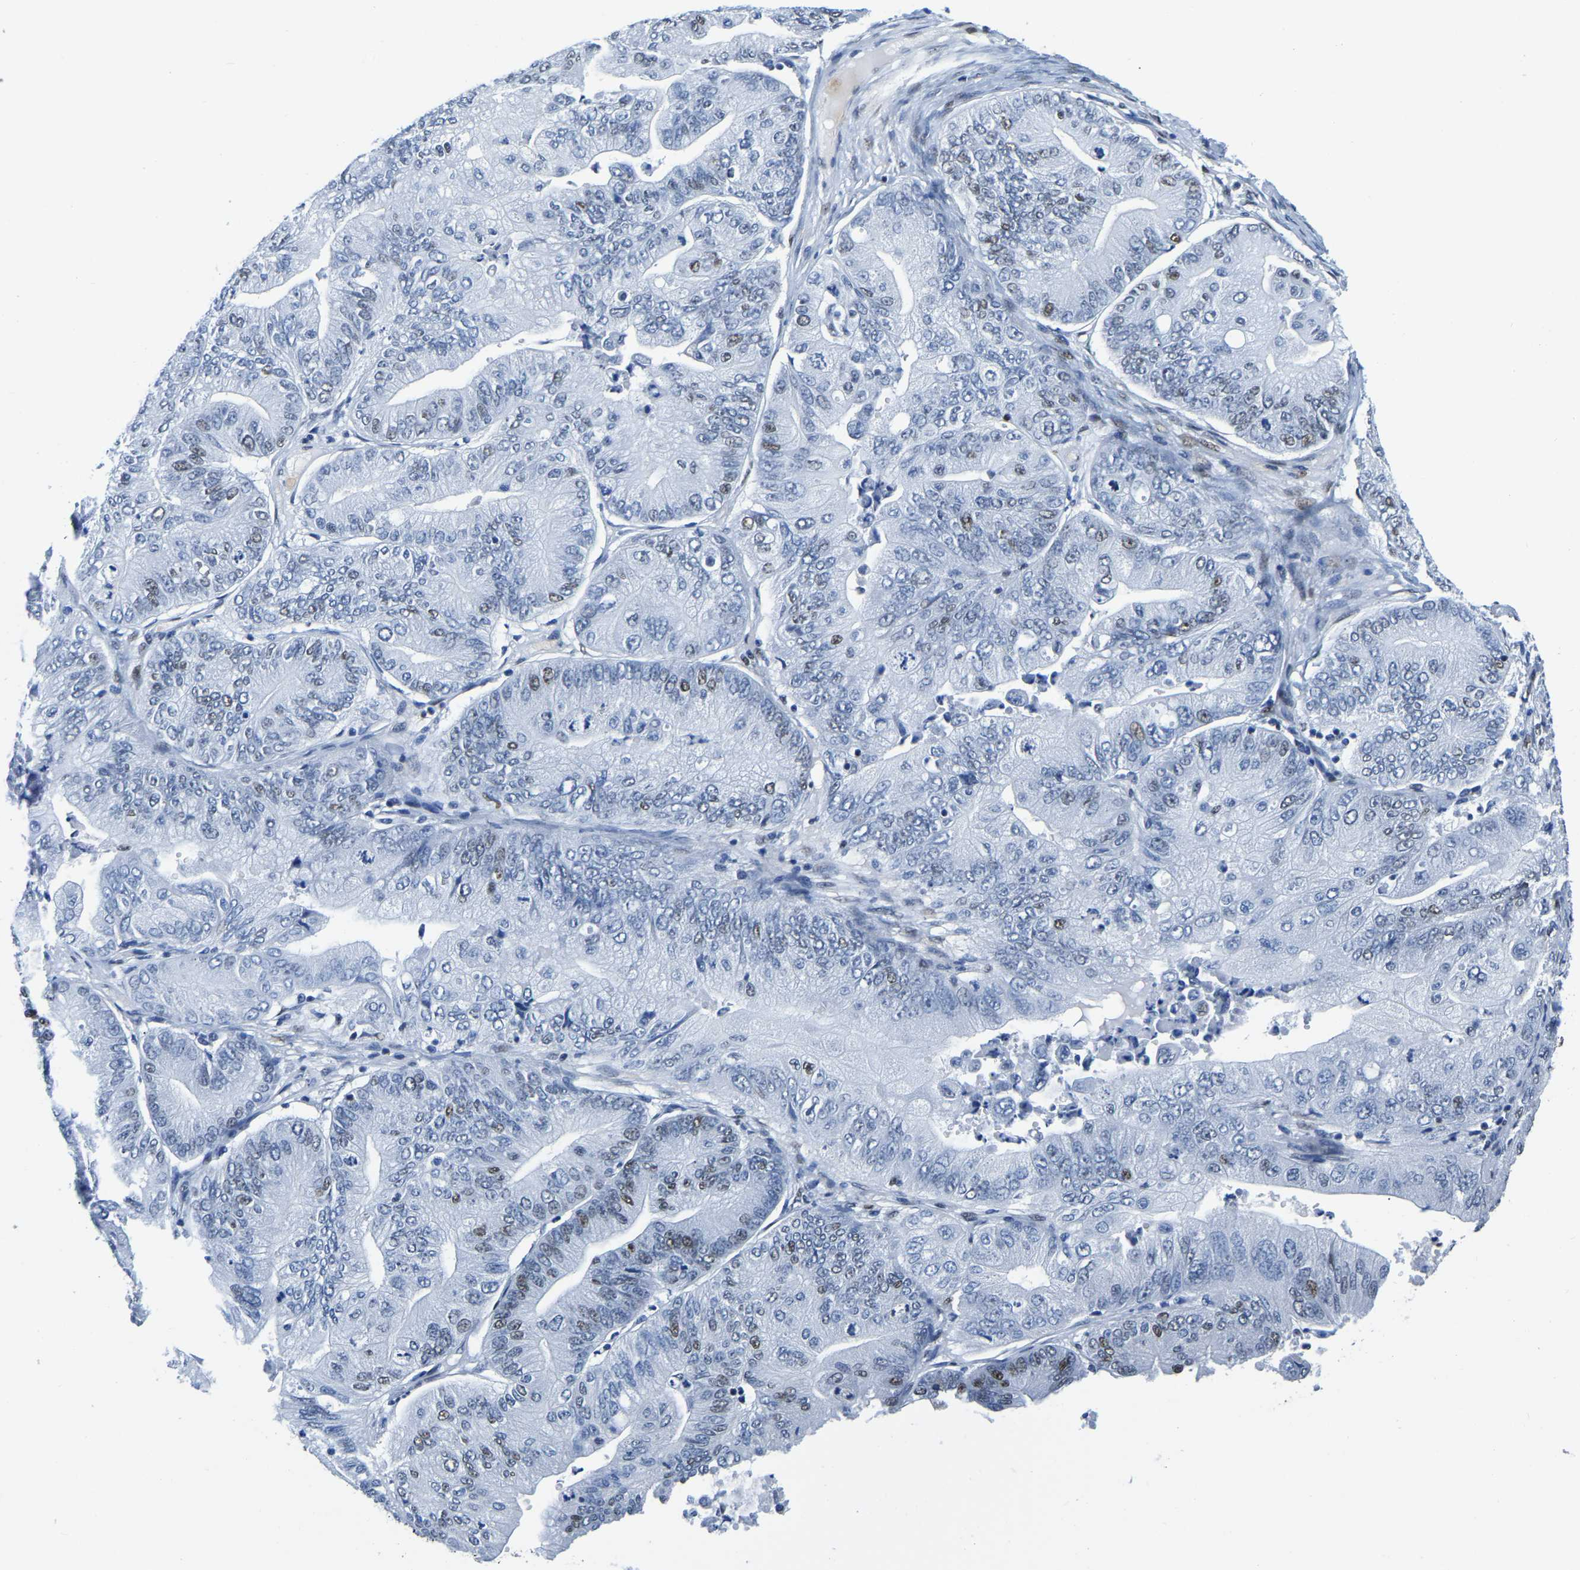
{"staining": {"intensity": "moderate", "quantity": "<25%", "location": "nuclear"}, "tissue": "ovarian cancer", "cell_type": "Tumor cells", "image_type": "cancer", "snomed": [{"axis": "morphology", "description": "Cystadenocarcinoma, mucinous, NOS"}, {"axis": "topography", "description": "Ovary"}], "caption": "A low amount of moderate nuclear positivity is seen in approximately <25% of tumor cells in ovarian cancer (mucinous cystadenocarcinoma) tissue. (IHC, brightfield microscopy, high magnification).", "gene": "UBA1", "patient": {"sex": "female", "age": 61}}